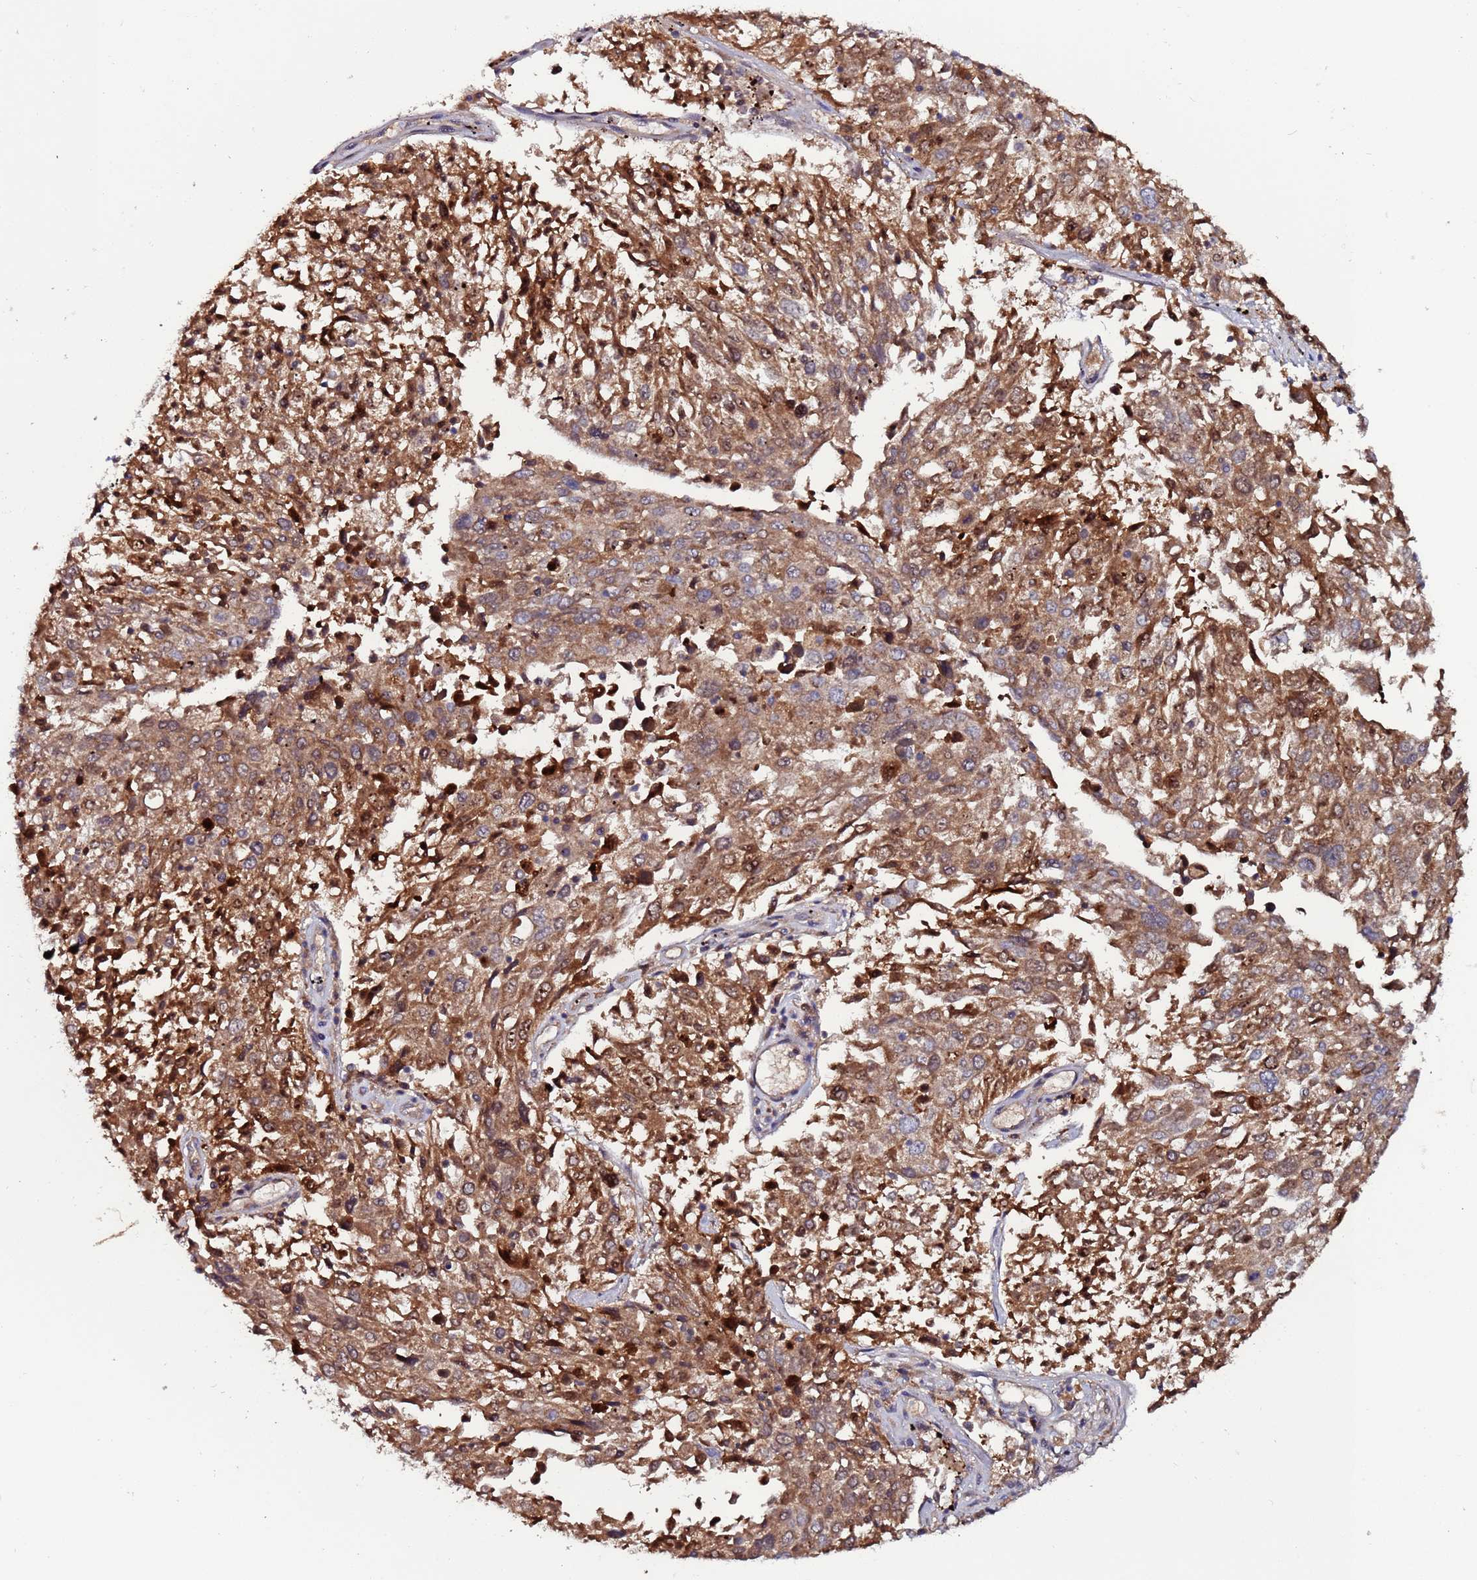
{"staining": {"intensity": "moderate", "quantity": ">75%", "location": "cytoplasmic/membranous"}, "tissue": "lung cancer", "cell_type": "Tumor cells", "image_type": "cancer", "snomed": [{"axis": "morphology", "description": "Squamous cell carcinoma, NOS"}, {"axis": "topography", "description": "Lung"}], "caption": "Immunohistochemistry (IHC) image of lung cancer stained for a protein (brown), which reveals medium levels of moderate cytoplasmic/membranous positivity in approximately >75% of tumor cells.", "gene": "RPS15A", "patient": {"sex": "male", "age": 65}}